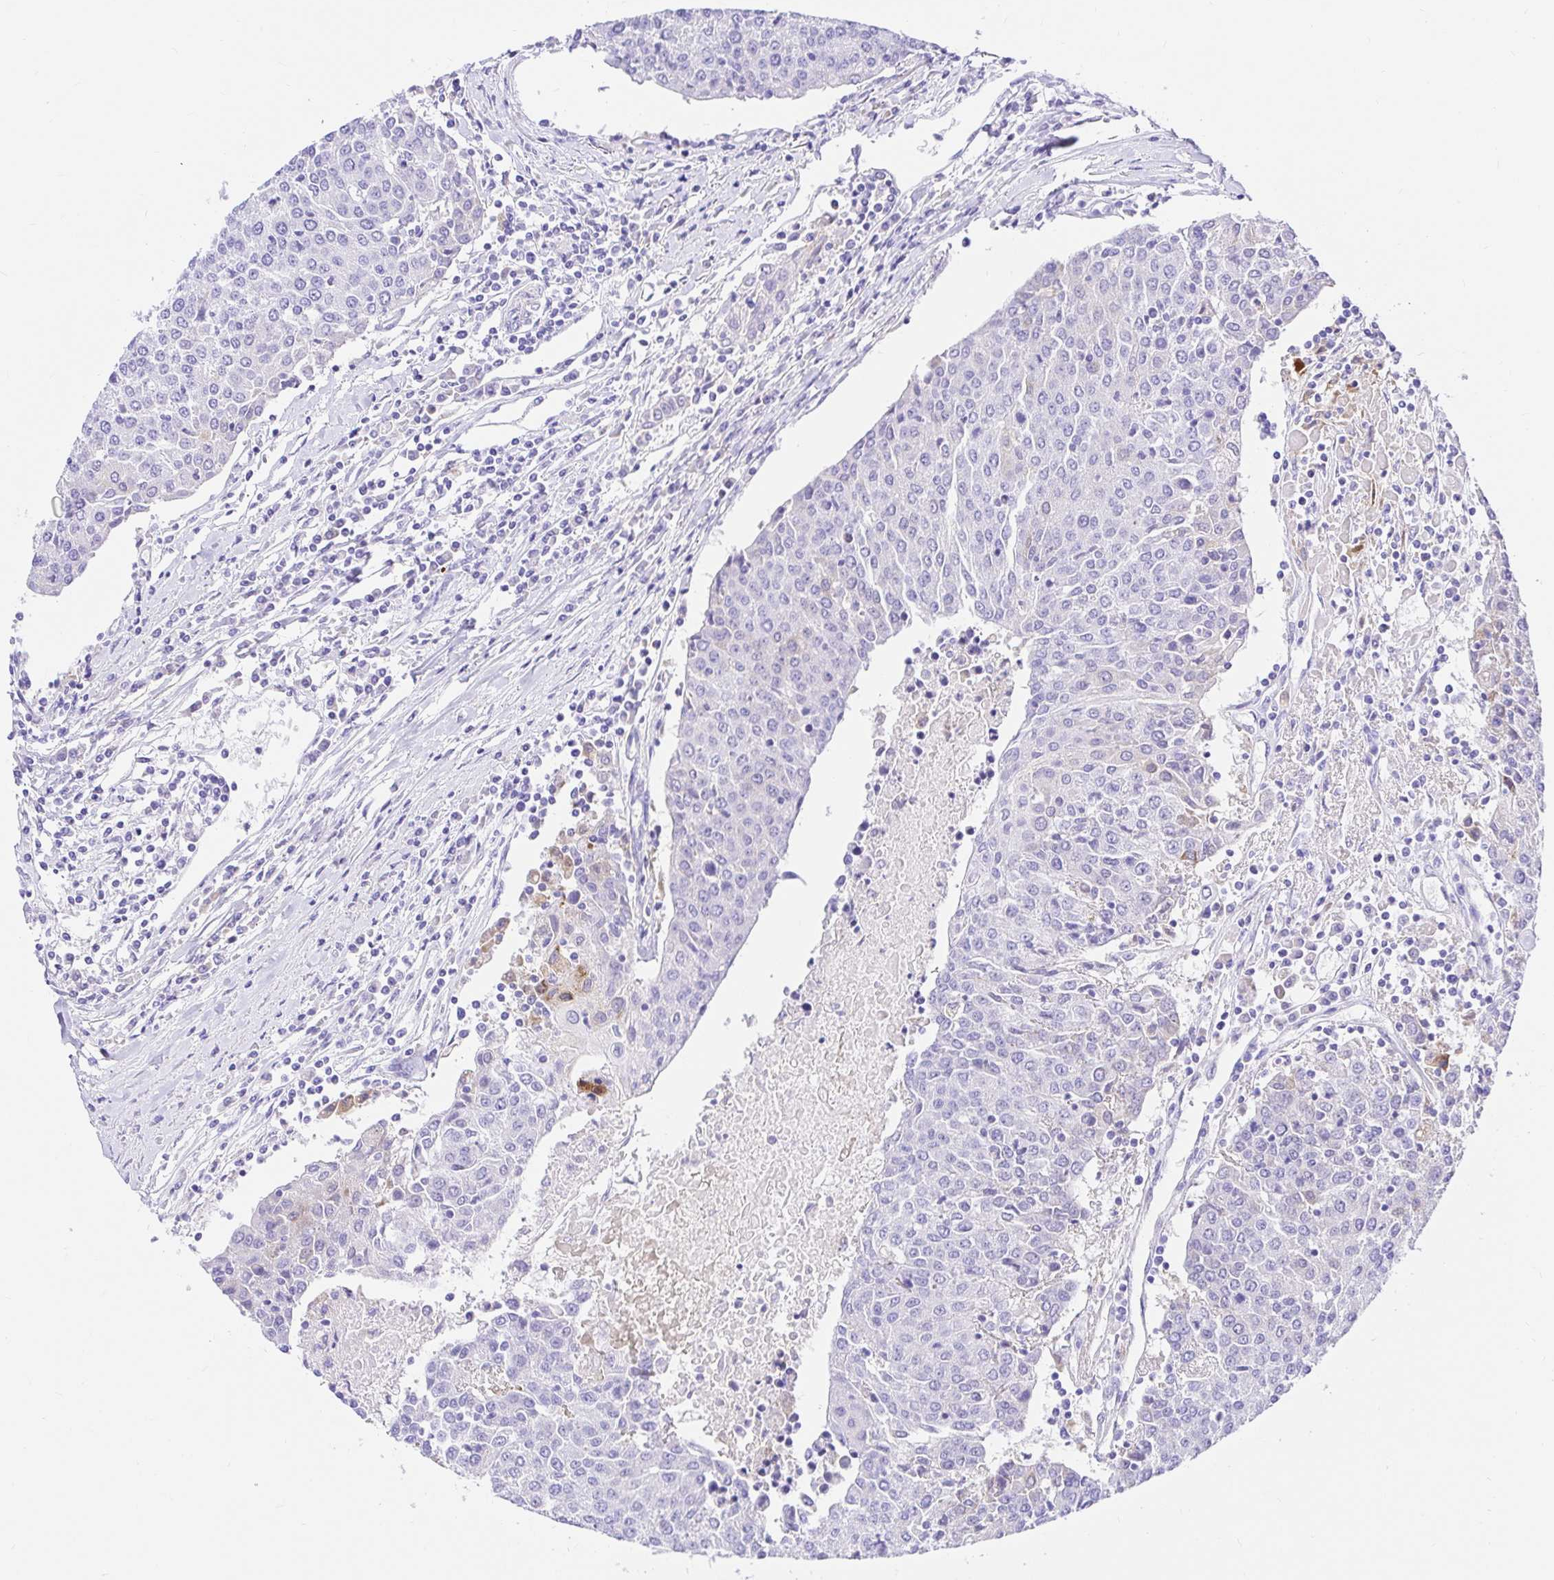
{"staining": {"intensity": "negative", "quantity": "none", "location": "none"}, "tissue": "urothelial cancer", "cell_type": "Tumor cells", "image_type": "cancer", "snomed": [{"axis": "morphology", "description": "Urothelial carcinoma, High grade"}, {"axis": "topography", "description": "Urinary bladder"}], "caption": "This is a micrograph of immunohistochemistry staining of urothelial carcinoma (high-grade), which shows no expression in tumor cells.", "gene": "BACE2", "patient": {"sex": "female", "age": 85}}